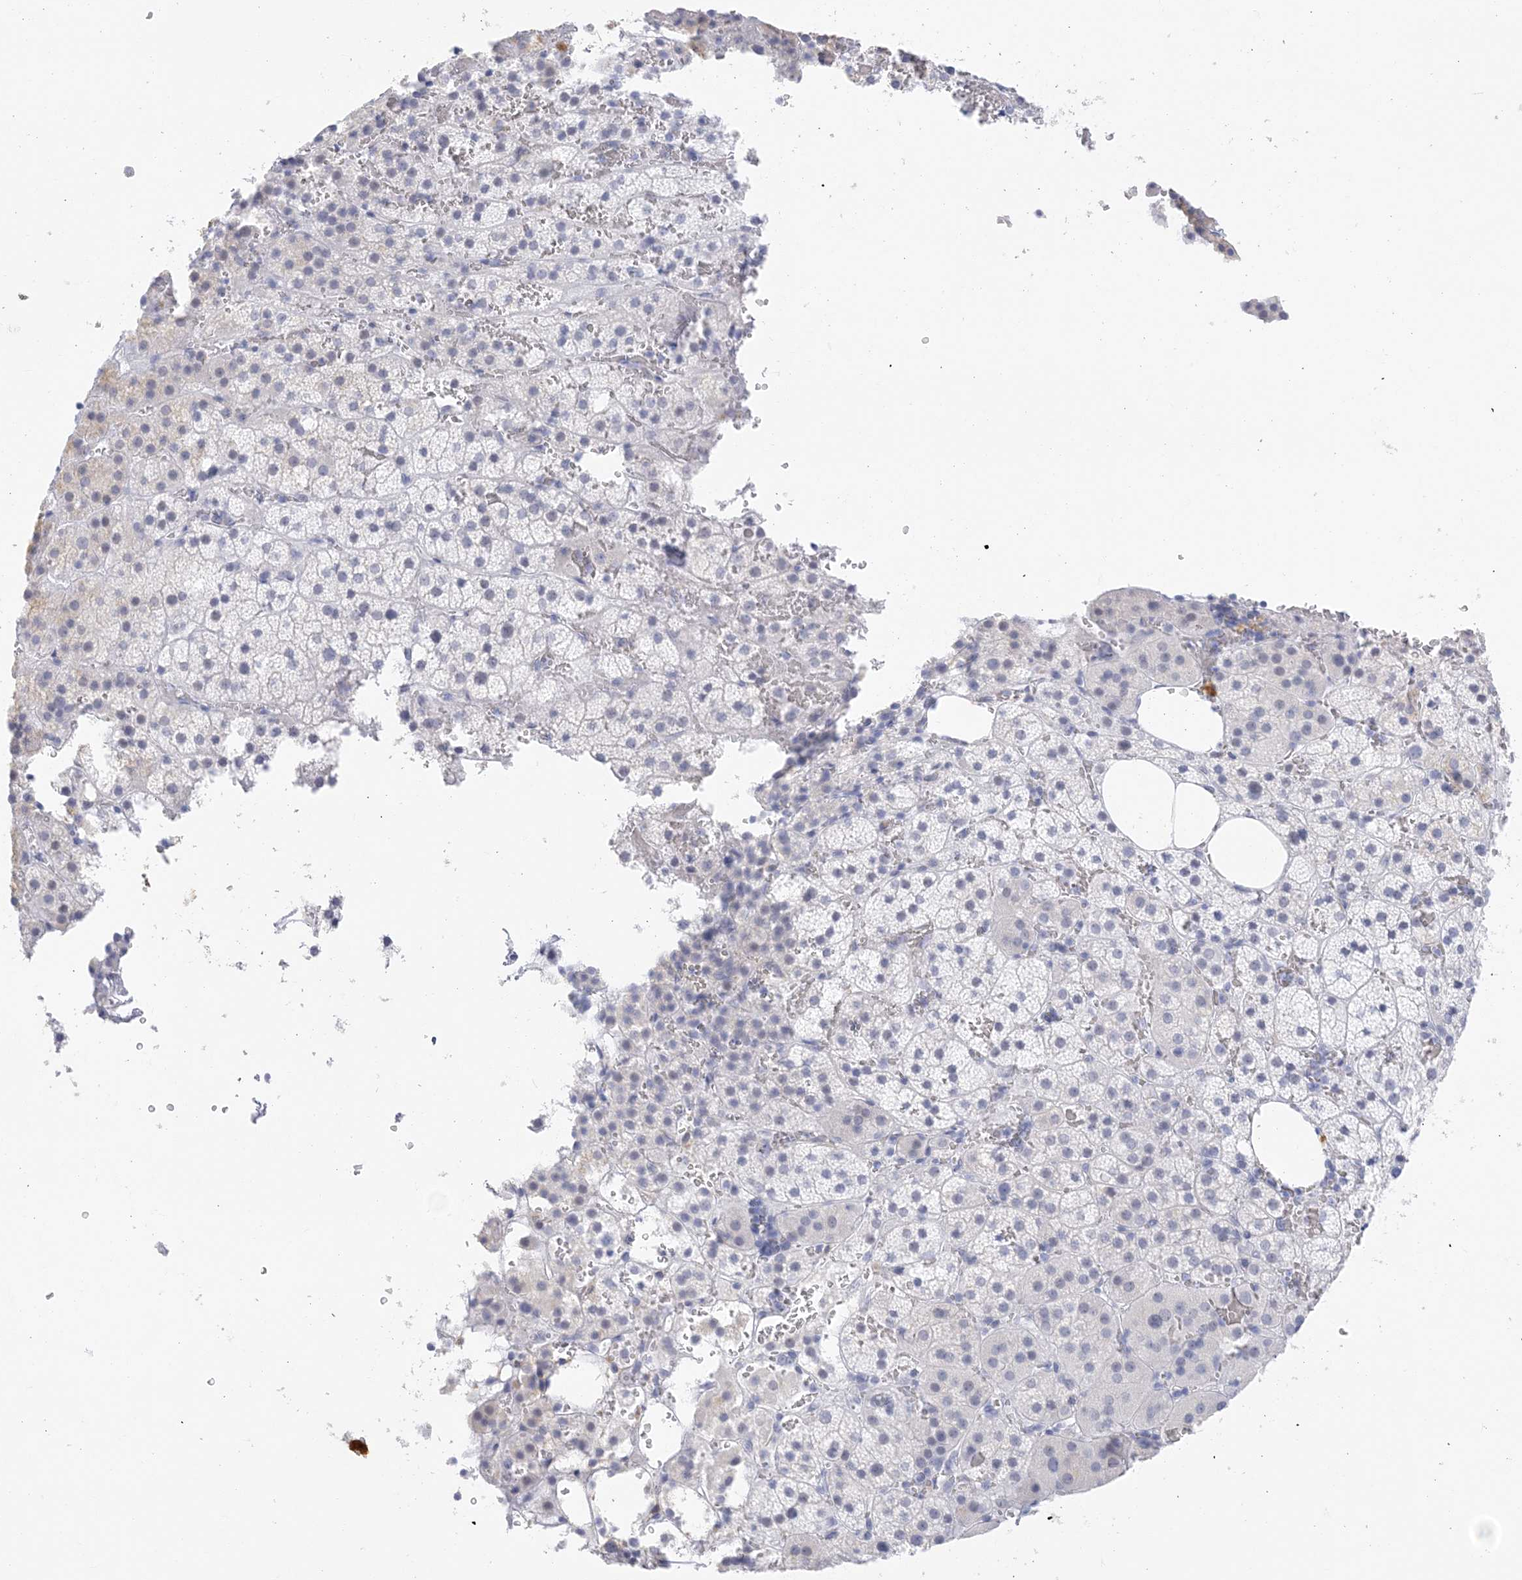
{"staining": {"intensity": "negative", "quantity": "none", "location": "none"}, "tissue": "adrenal gland", "cell_type": "Glandular cells", "image_type": "normal", "snomed": [{"axis": "morphology", "description": "Normal tissue, NOS"}, {"axis": "topography", "description": "Adrenal gland"}], "caption": "This is an IHC photomicrograph of unremarkable adrenal gland. There is no positivity in glandular cells.", "gene": "SH3YL1", "patient": {"sex": "female", "age": 59}}